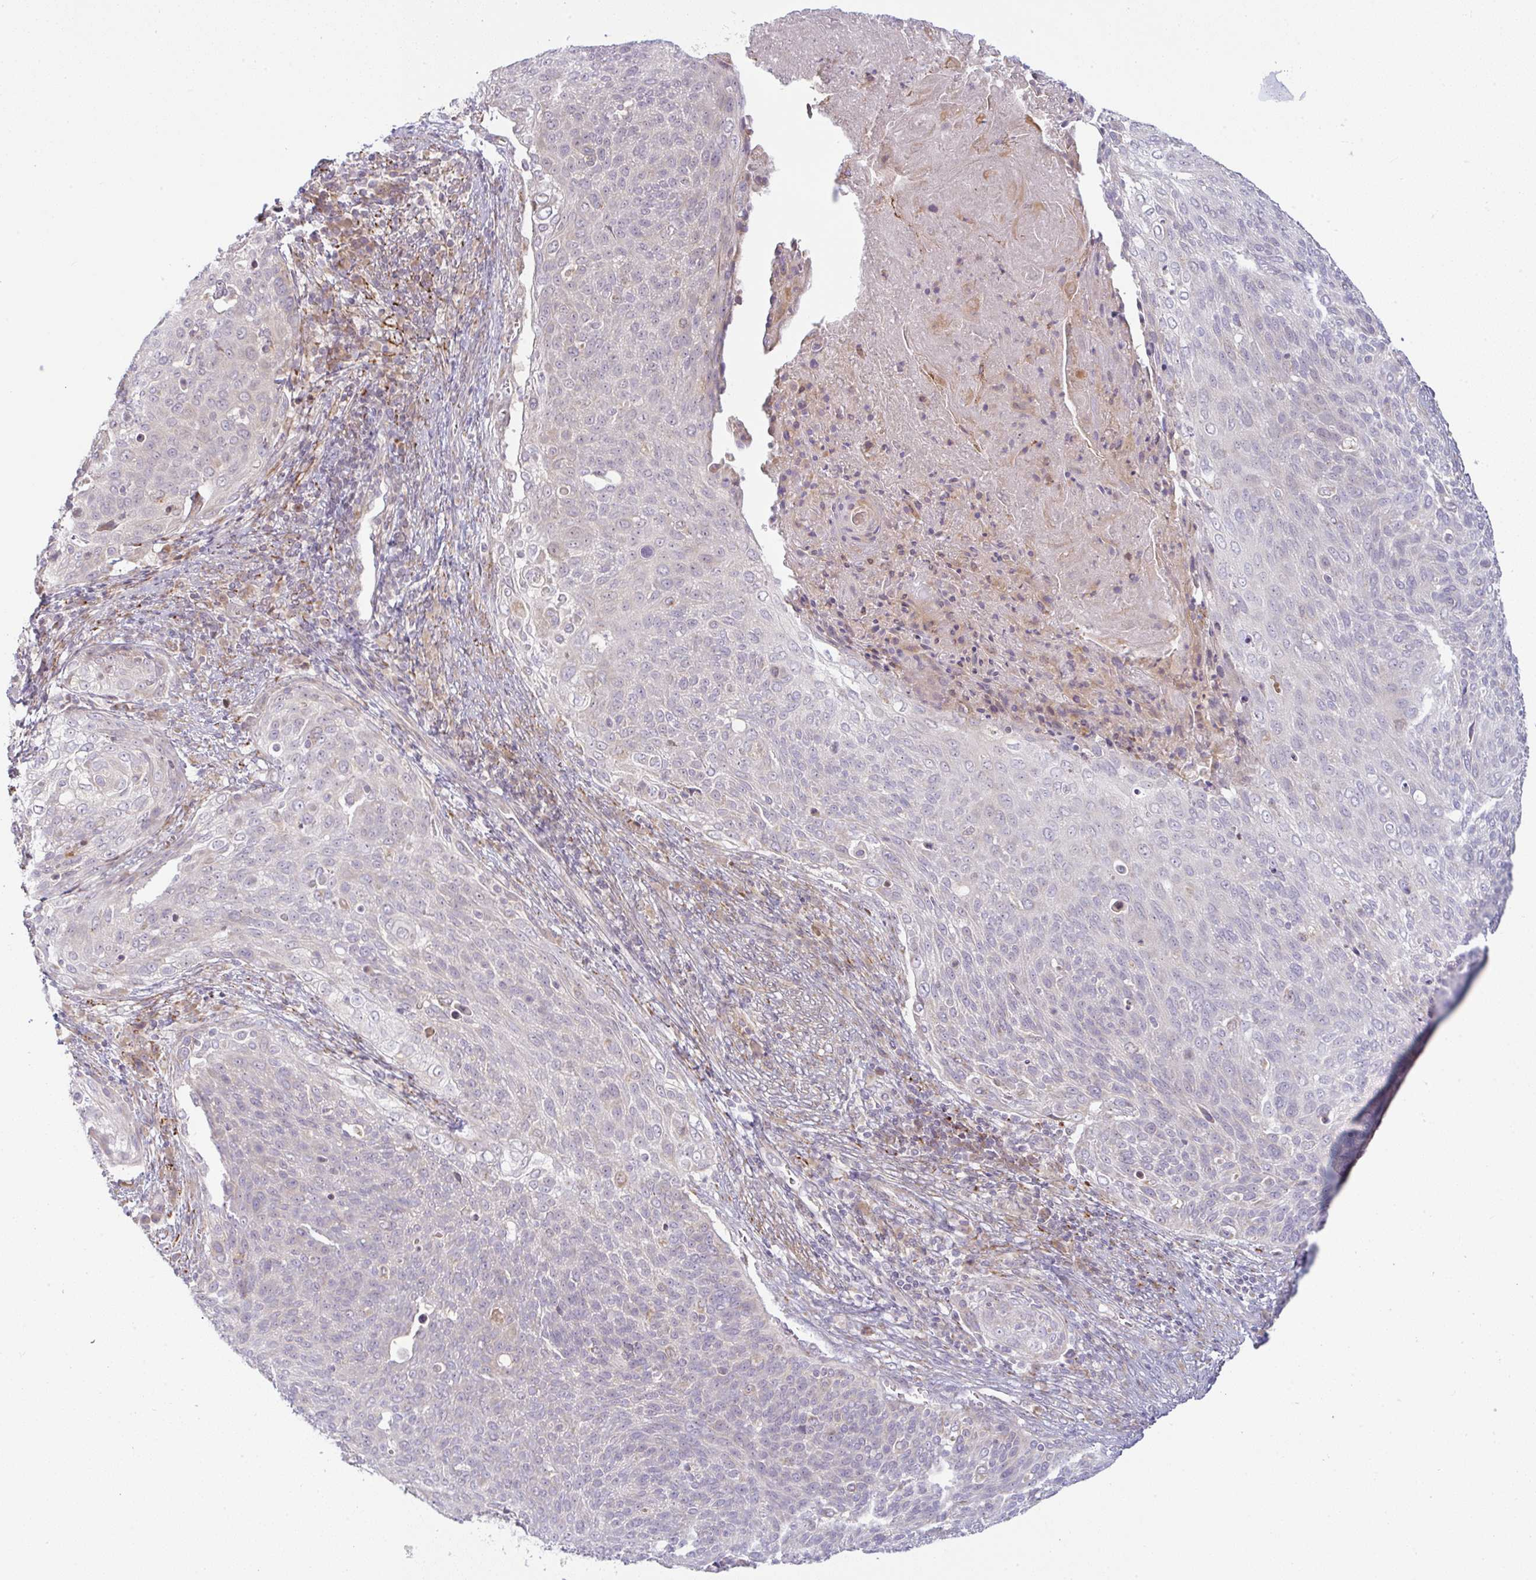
{"staining": {"intensity": "negative", "quantity": "none", "location": "none"}, "tissue": "cervical cancer", "cell_type": "Tumor cells", "image_type": "cancer", "snomed": [{"axis": "morphology", "description": "Squamous cell carcinoma, NOS"}, {"axis": "topography", "description": "Cervix"}], "caption": "This is an IHC micrograph of human cervical cancer. There is no positivity in tumor cells.", "gene": "MOB1A", "patient": {"sex": "female", "age": 31}}